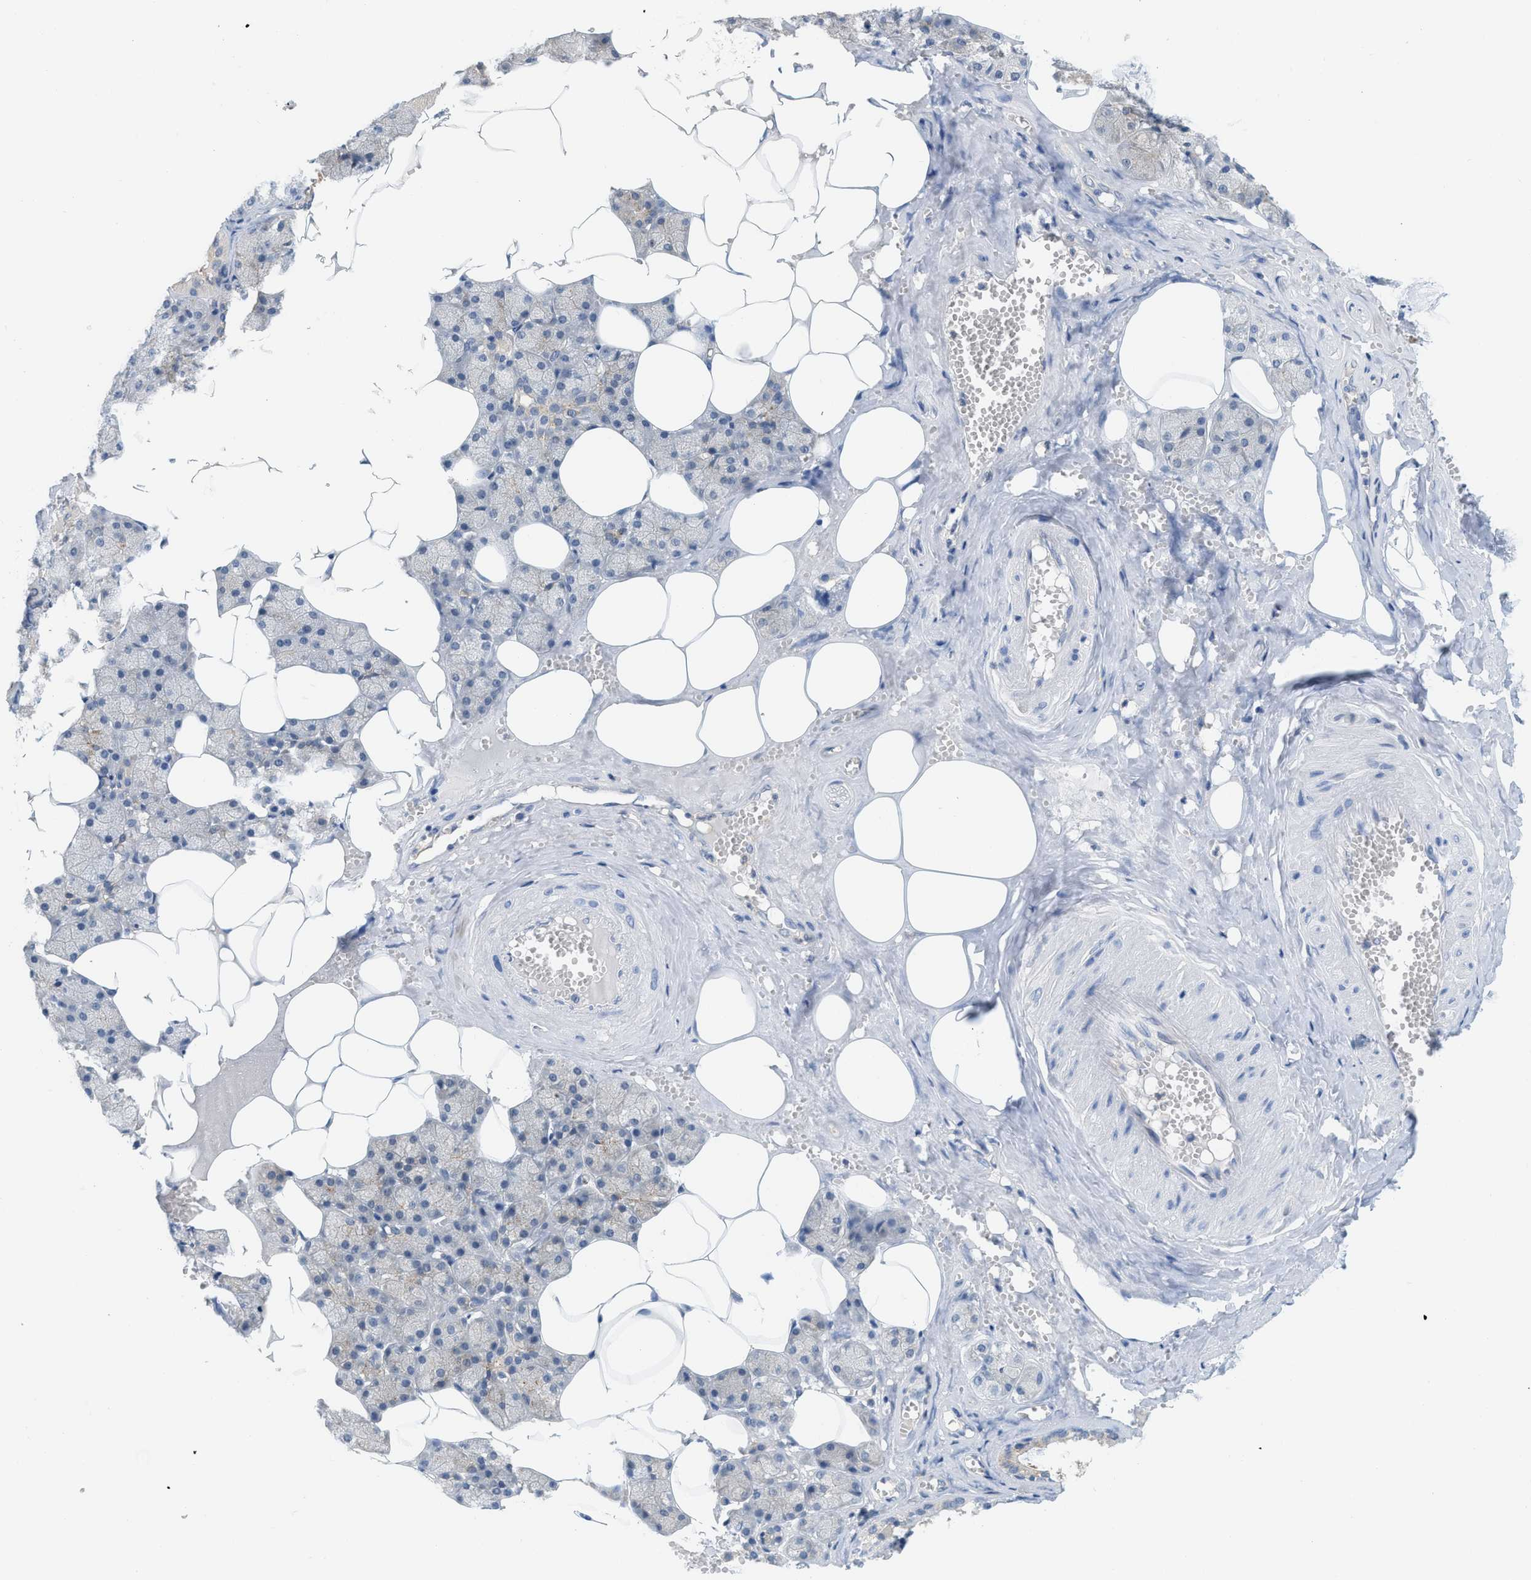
{"staining": {"intensity": "negative", "quantity": "none", "location": "none"}, "tissue": "salivary gland", "cell_type": "Glandular cells", "image_type": "normal", "snomed": [{"axis": "morphology", "description": "Normal tissue, NOS"}, {"axis": "topography", "description": "Salivary gland"}], "caption": "Immunohistochemistry of unremarkable human salivary gland exhibits no positivity in glandular cells.", "gene": "CSTB", "patient": {"sex": "male", "age": 62}}